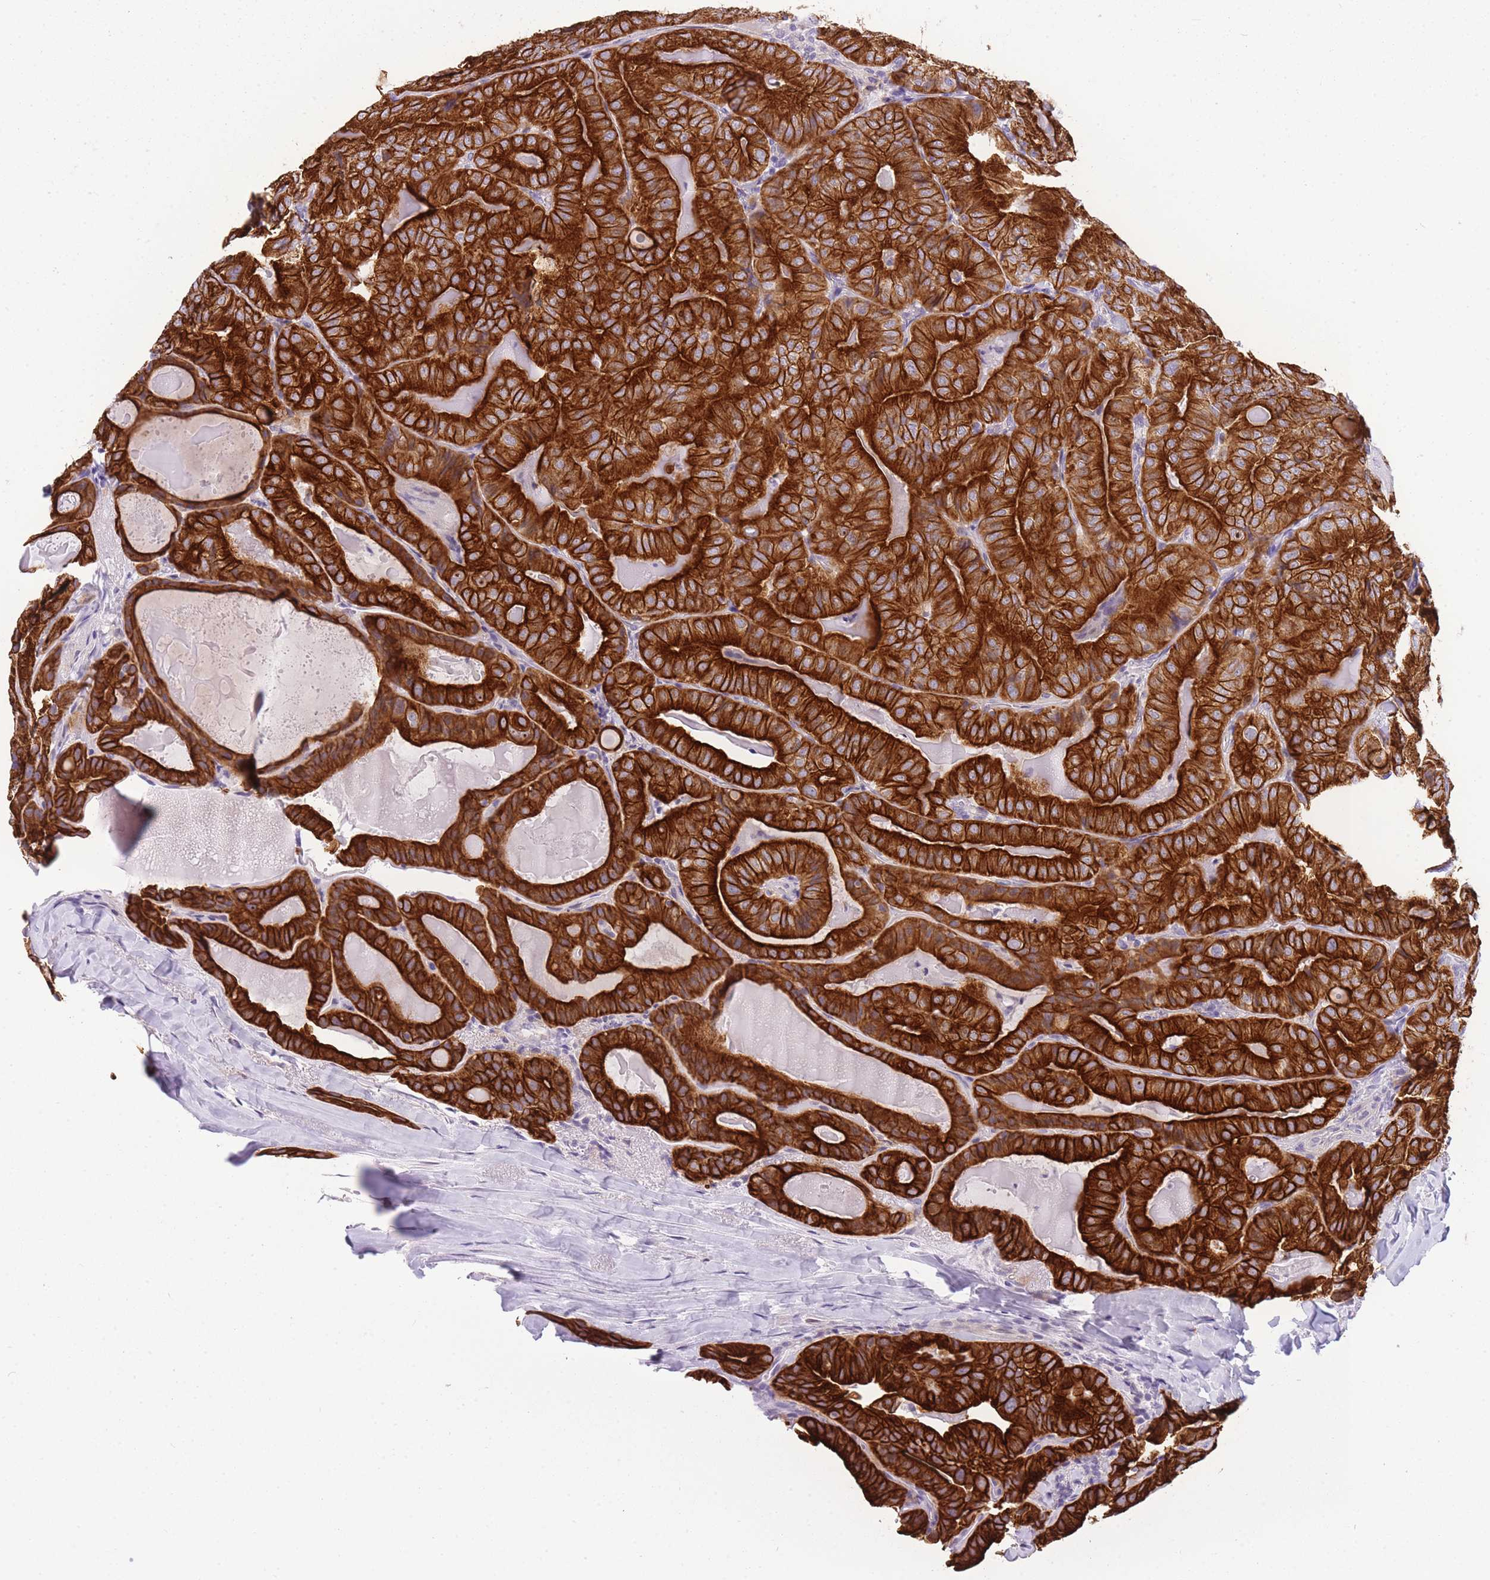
{"staining": {"intensity": "strong", "quantity": ">75%", "location": "cytoplasmic/membranous"}, "tissue": "thyroid cancer", "cell_type": "Tumor cells", "image_type": "cancer", "snomed": [{"axis": "morphology", "description": "Papillary adenocarcinoma, NOS"}, {"axis": "topography", "description": "Thyroid gland"}], "caption": "Strong cytoplasmic/membranous expression is appreciated in about >75% of tumor cells in papillary adenocarcinoma (thyroid). (DAB (3,3'-diaminobenzidine) IHC with brightfield microscopy, high magnification).", "gene": "RADX", "patient": {"sex": "female", "age": 68}}